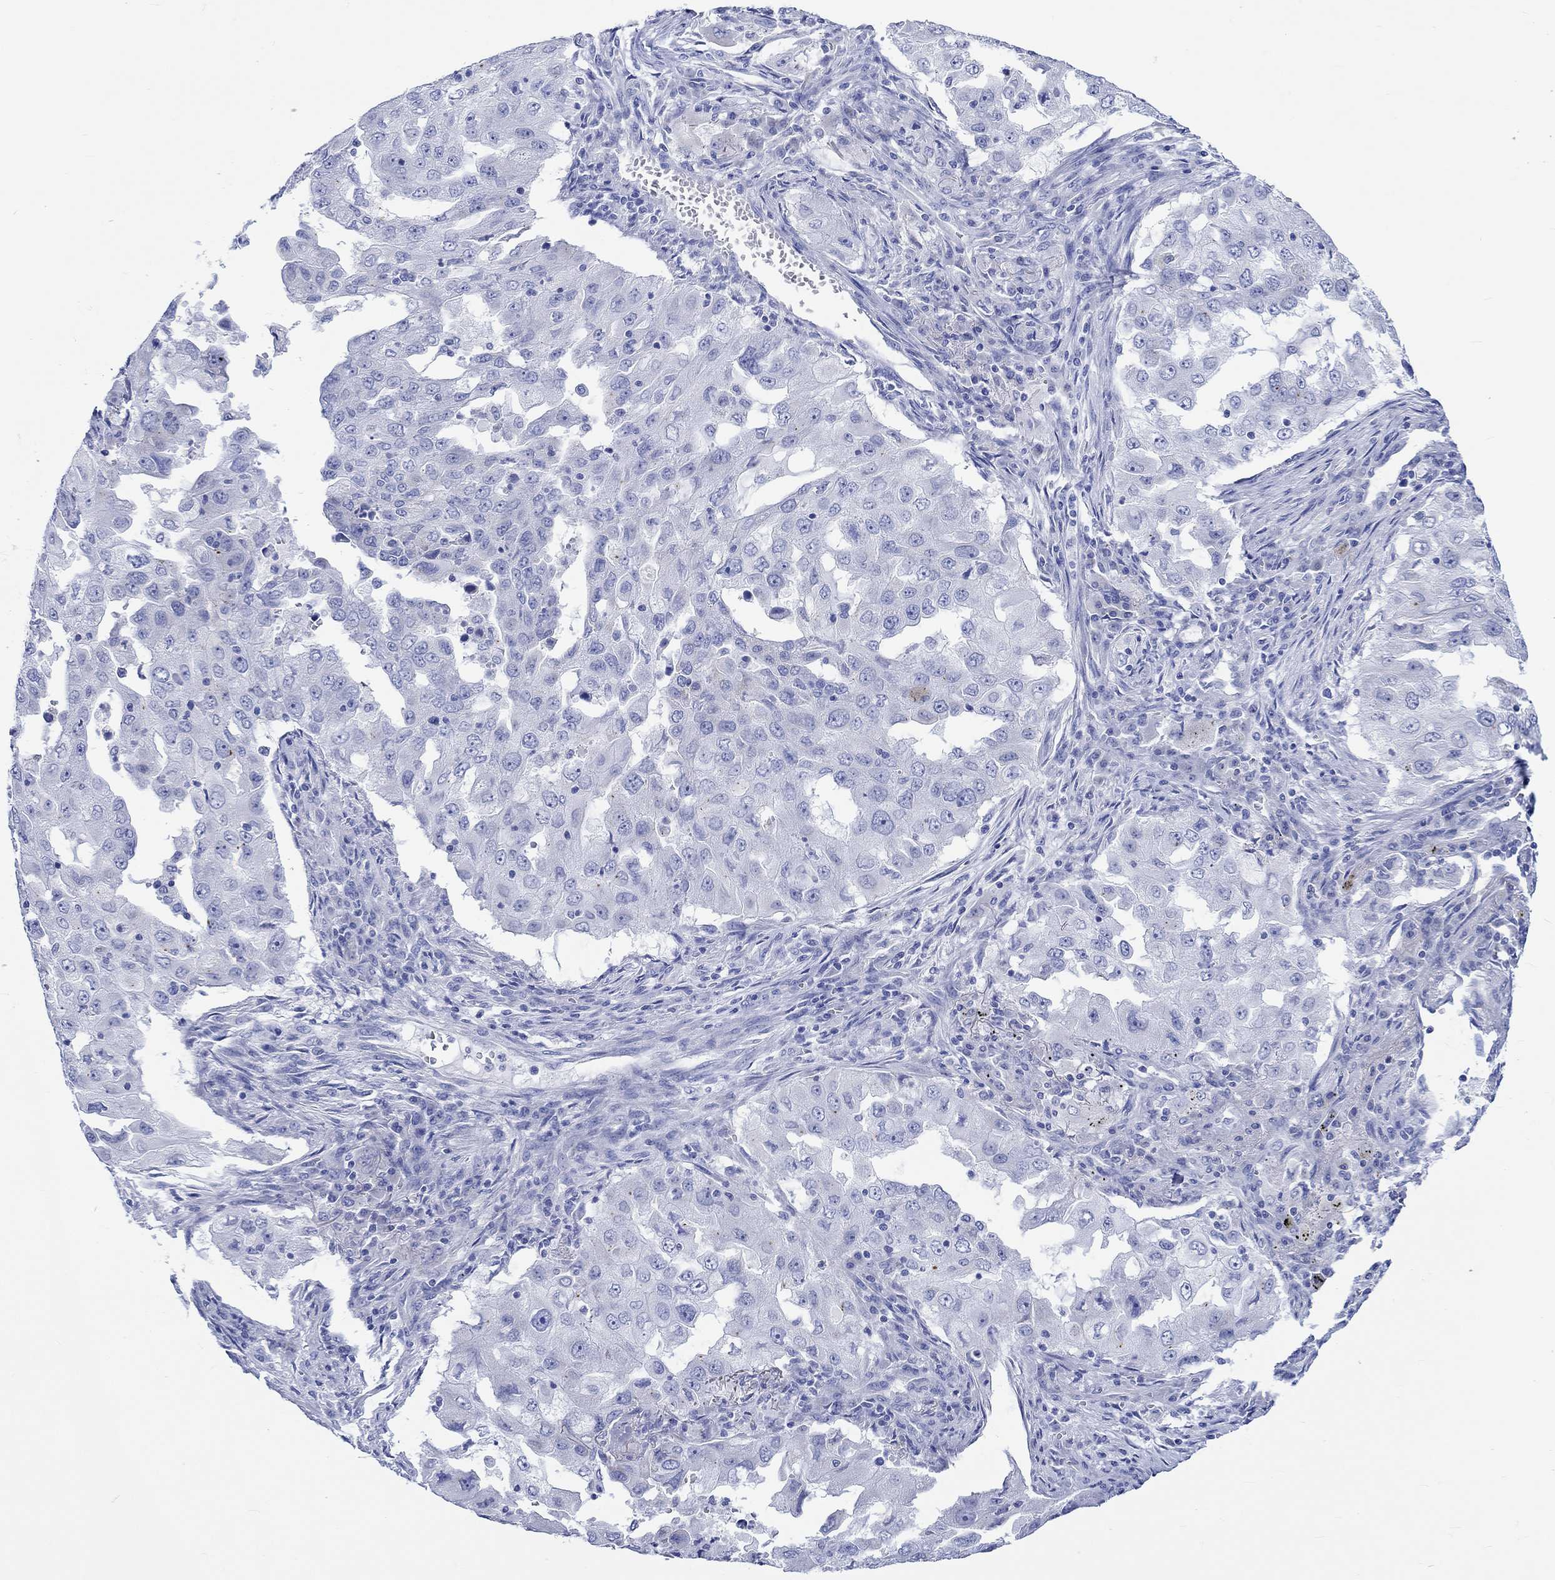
{"staining": {"intensity": "negative", "quantity": "none", "location": "none"}, "tissue": "lung cancer", "cell_type": "Tumor cells", "image_type": "cancer", "snomed": [{"axis": "morphology", "description": "Adenocarcinoma, NOS"}, {"axis": "topography", "description": "Lung"}], "caption": "The immunohistochemistry histopathology image has no significant staining in tumor cells of lung cancer tissue.", "gene": "CPLX2", "patient": {"sex": "female", "age": 61}}